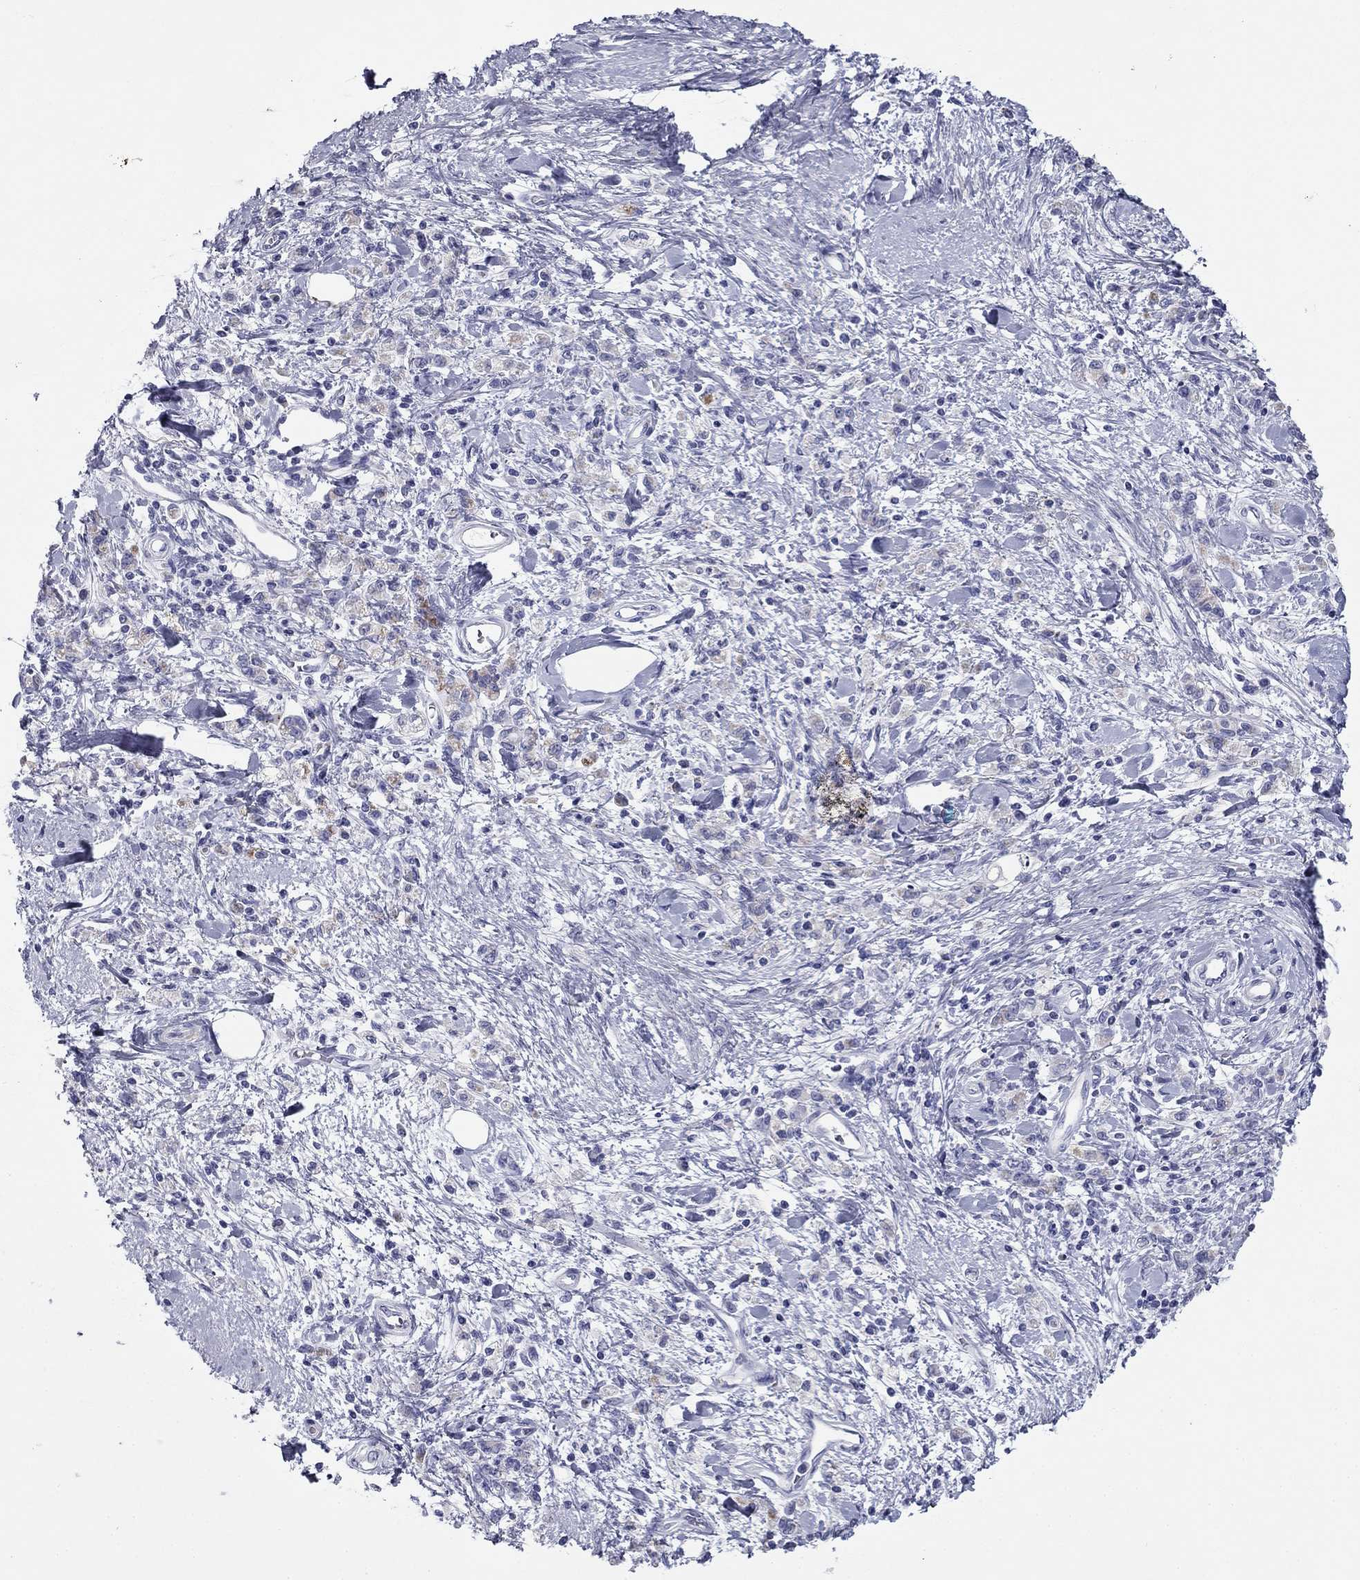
{"staining": {"intensity": "negative", "quantity": "none", "location": "none"}, "tissue": "stomach cancer", "cell_type": "Tumor cells", "image_type": "cancer", "snomed": [{"axis": "morphology", "description": "Adenocarcinoma, NOS"}, {"axis": "topography", "description": "Stomach"}], "caption": "Tumor cells are negative for protein expression in human stomach cancer (adenocarcinoma).", "gene": "ZP2", "patient": {"sex": "male", "age": 77}}